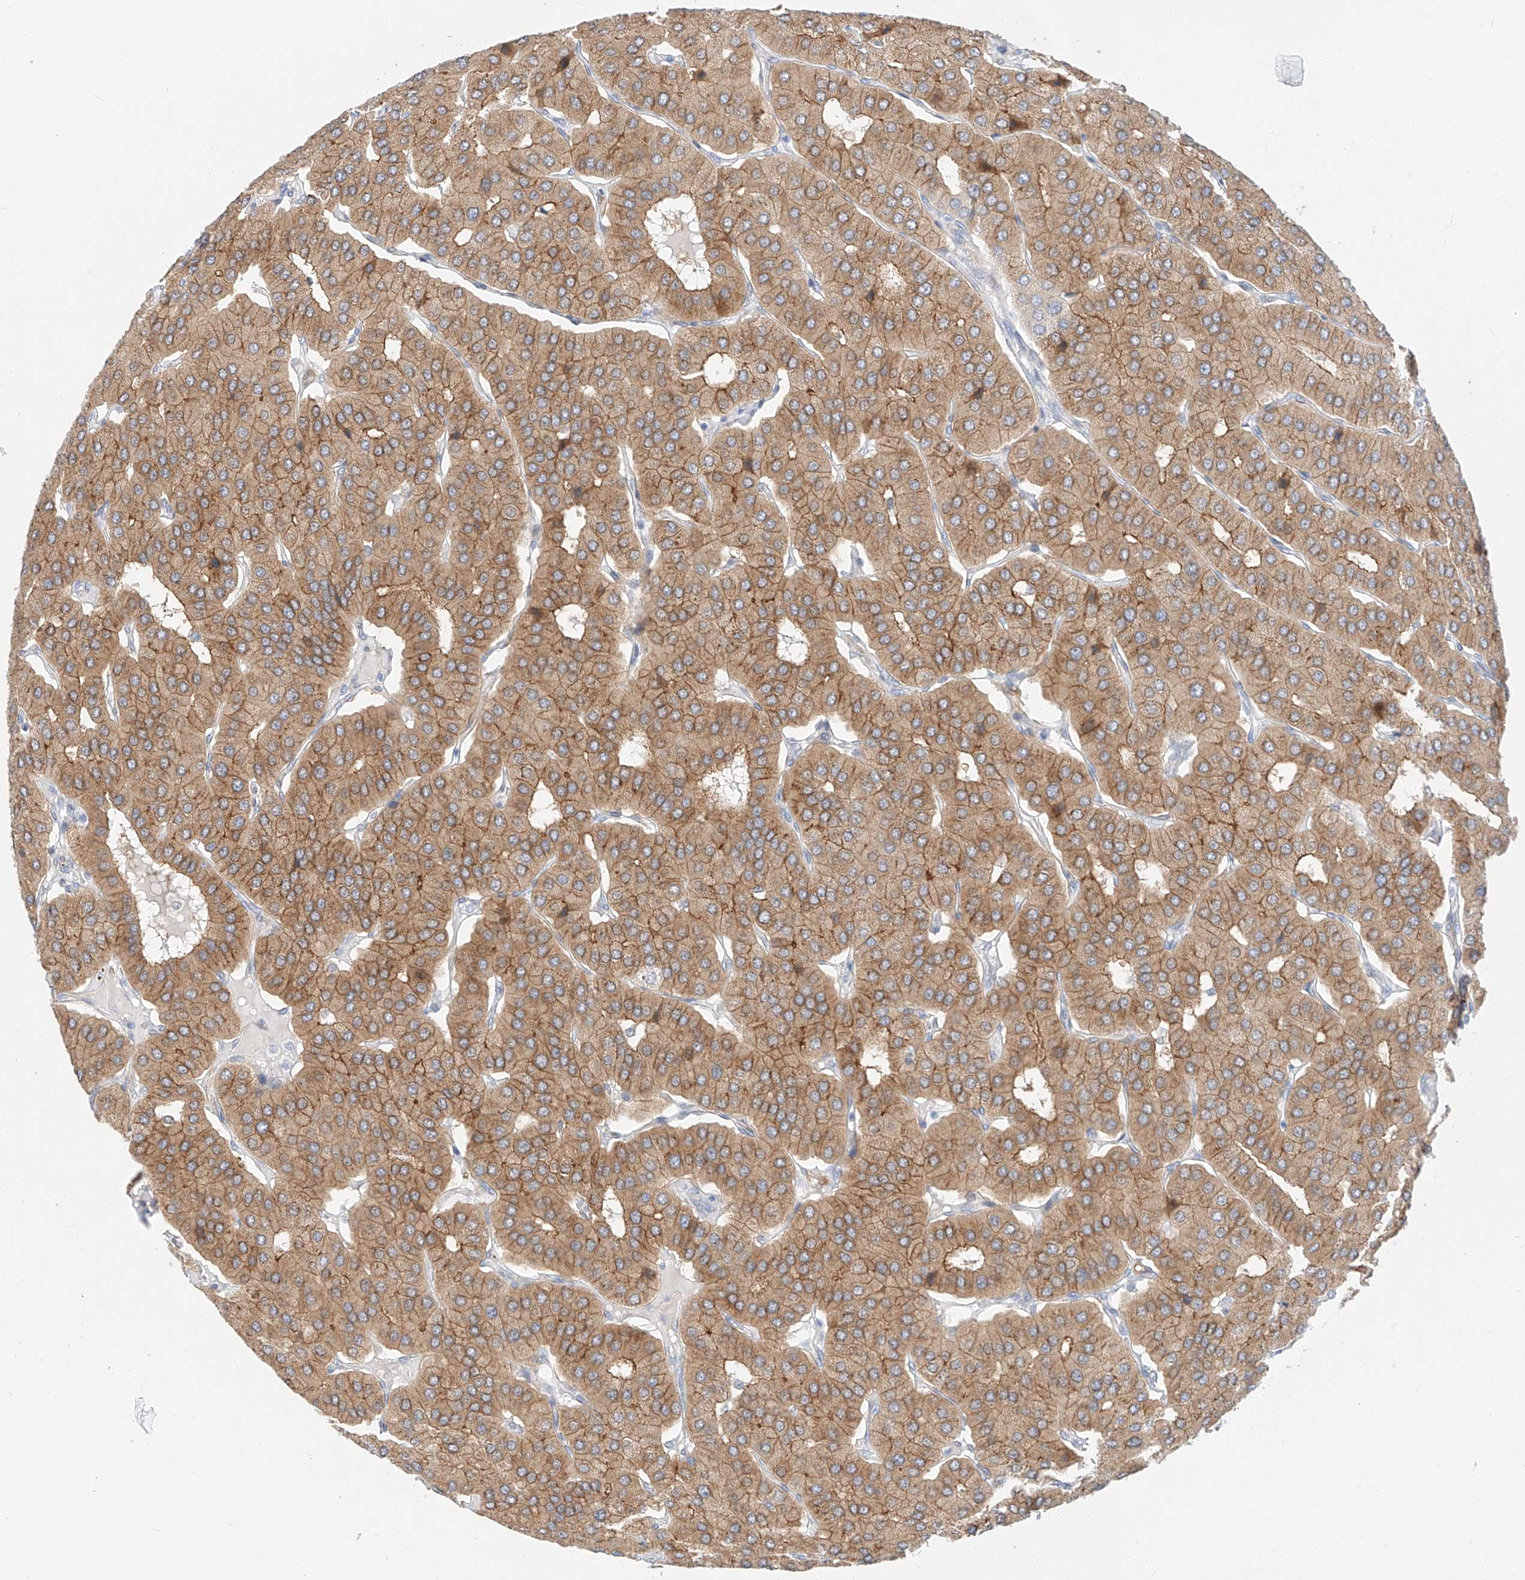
{"staining": {"intensity": "moderate", "quantity": ">75%", "location": "cytoplasmic/membranous"}, "tissue": "parathyroid gland", "cell_type": "Glandular cells", "image_type": "normal", "snomed": [{"axis": "morphology", "description": "Normal tissue, NOS"}, {"axis": "morphology", "description": "Adenoma, NOS"}, {"axis": "topography", "description": "Parathyroid gland"}], "caption": "An immunohistochemistry (IHC) histopathology image of benign tissue is shown. Protein staining in brown shows moderate cytoplasmic/membranous positivity in parathyroid gland within glandular cells.", "gene": "CARMIL1", "patient": {"sex": "female", "age": 86}}